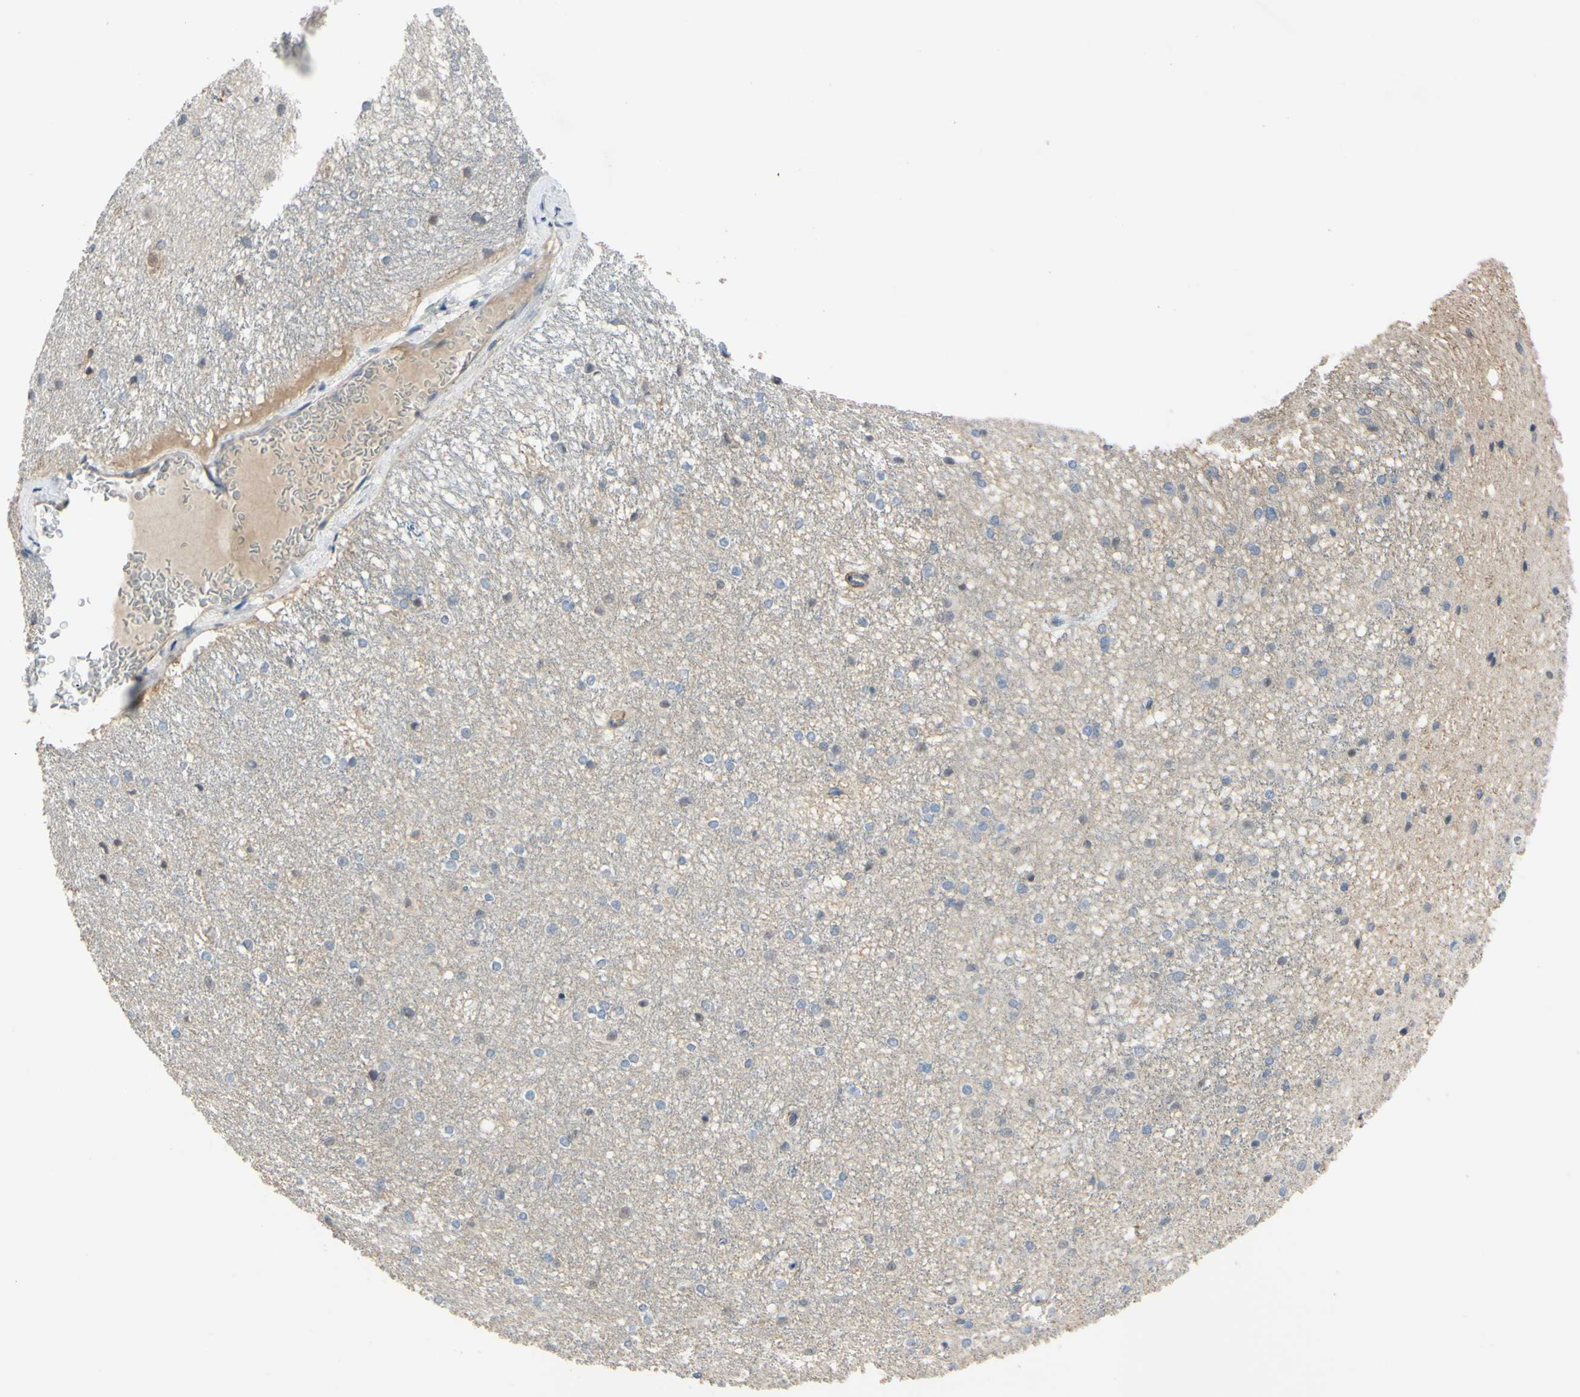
{"staining": {"intensity": "negative", "quantity": "none", "location": "none"}, "tissue": "caudate", "cell_type": "Glial cells", "image_type": "normal", "snomed": [{"axis": "morphology", "description": "Normal tissue, NOS"}, {"axis": "topography", "description": "Lateral ventricle wall"}], "caption": "DAB (3,3'-diaminobenzidine) immunohistochemical staining of unremarkable caudate demonstrates no significant expression in glial cells. The staining is performed using DAB (3,3'-diaminobenzidine) brown chromogen with nuclei counter-stained in using hematoxylin.", "gene": "LHX9", "patient": {"sex": "female", "age": 19}}